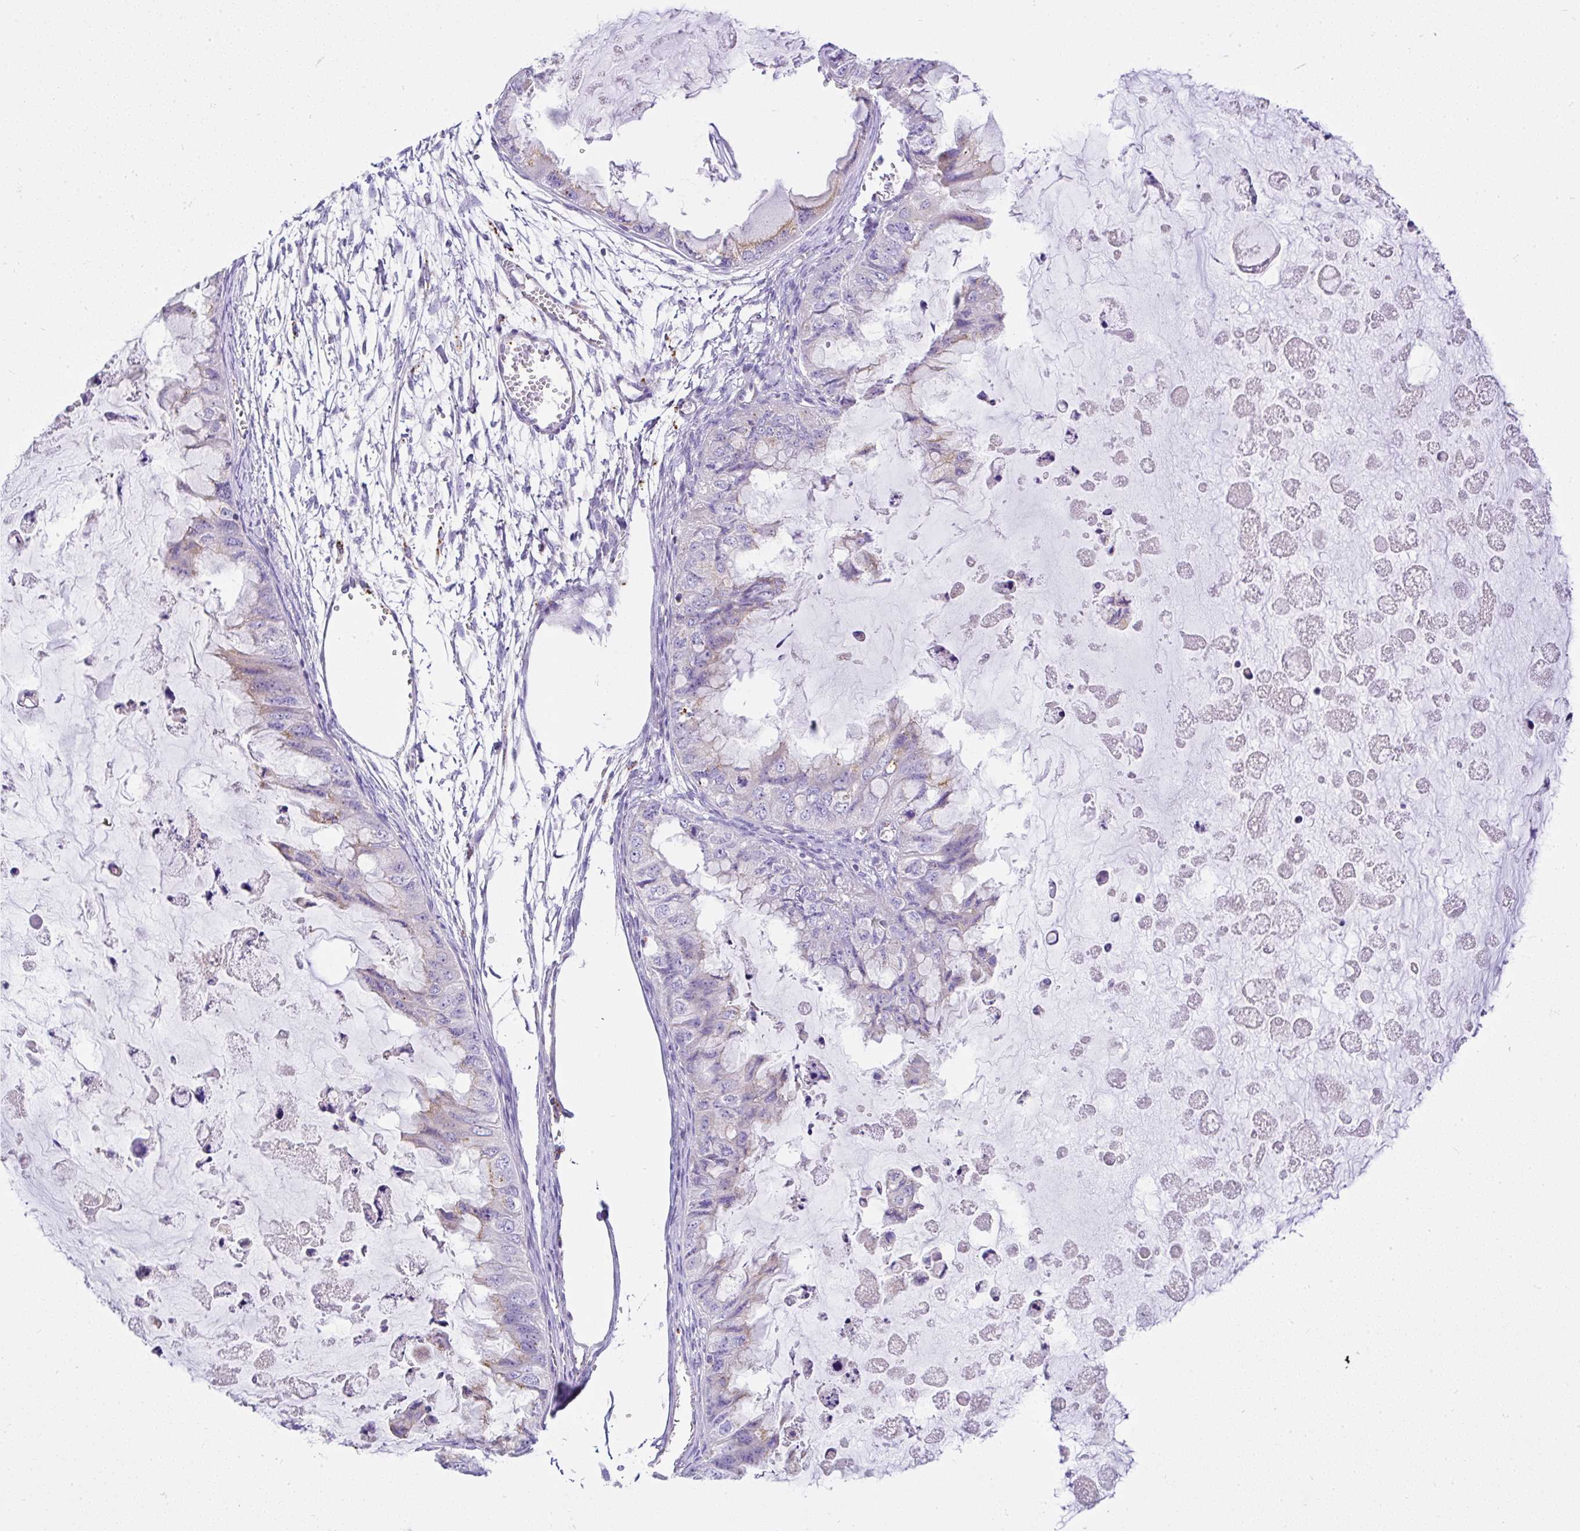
{"staining": {"intensity": "weak", "quantity": "<25%", "location": "cytoplasmic/membranous"}, "tissue": "ovarian cancer", "cell_type": "Tumor cells", "image_type": "cancer", "snomed": [{"axis": "morphology", "description": "Cystadenocarcinoma, mucinous, NOS"}, {"axis": "topography", "description": "Ovary"}], "caption": "Immunohistochemistry (IHC) micrograph of neoplastic tissue: ovarian cancer stained with DAB (3,3'-diaminobenzidine) displays no significant protein expression in tumor cells.", "gene": "CCDC142", "patient": {"sex": "female", "age": 72}}